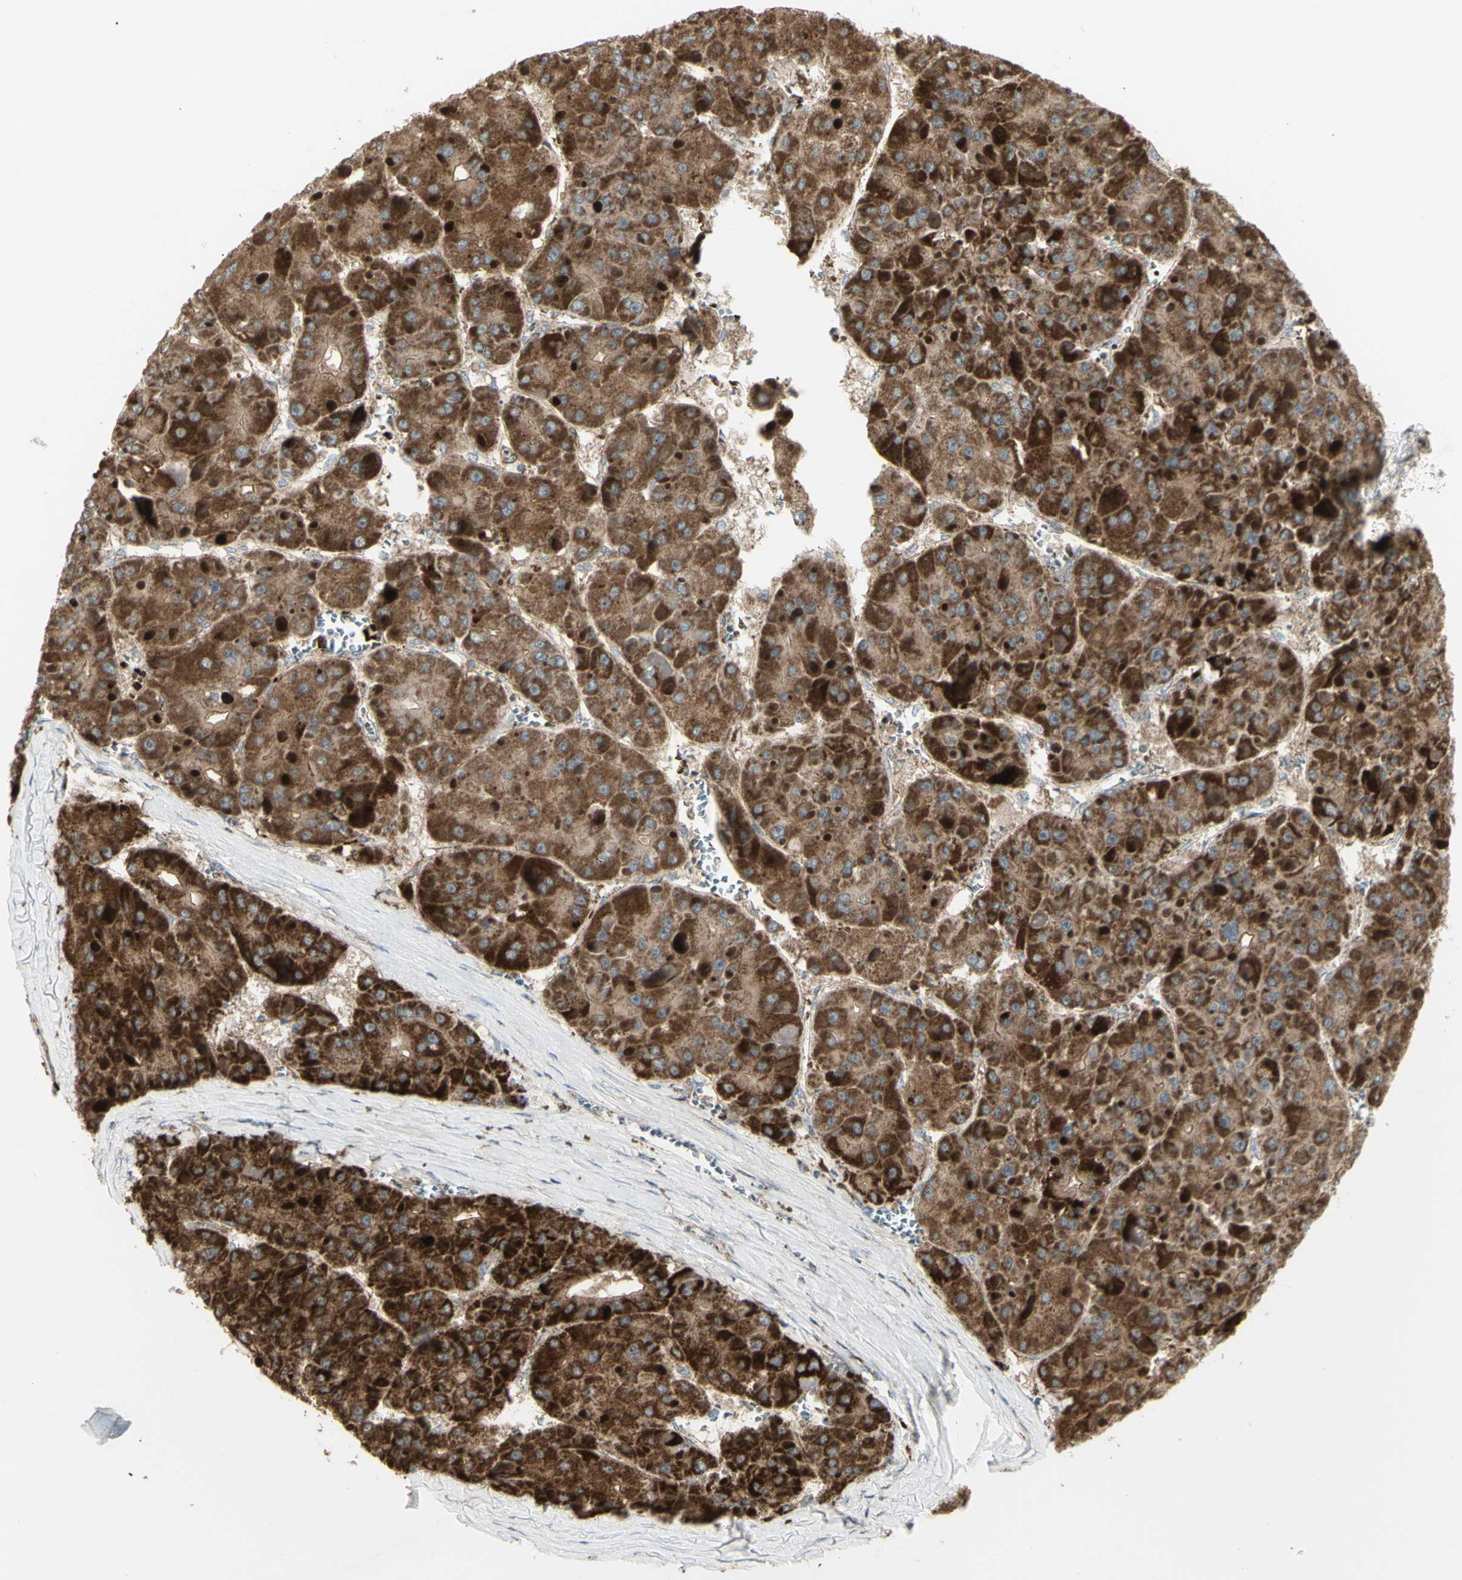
{"staining": {"intensity": "strong", "quantity": ">75%", "location": "cytoplasmic/membranous"}, "tissue": "liver cancer", "cell_type": "Tumor cells", "image_type": "cancer", "snomed": [{"axis": "morphology", "description": "Carcinoma, Hepatocellular, NOS"}, {"axis": "topography", "description": "Liver"}], "caption": "DAB immunohistochemical staining of human liver cancer (hepatocellular carcinoma) displays strong cytoplasmic/membranous protein staining in approximately >75% of tumor cells. (DAB (3,3'-diaminobenzidine) IHC, brown staining for protein, blue staining for nuclei).", "gene": "CYB5R1", "patient": {"sex": "female", "age": 73}}